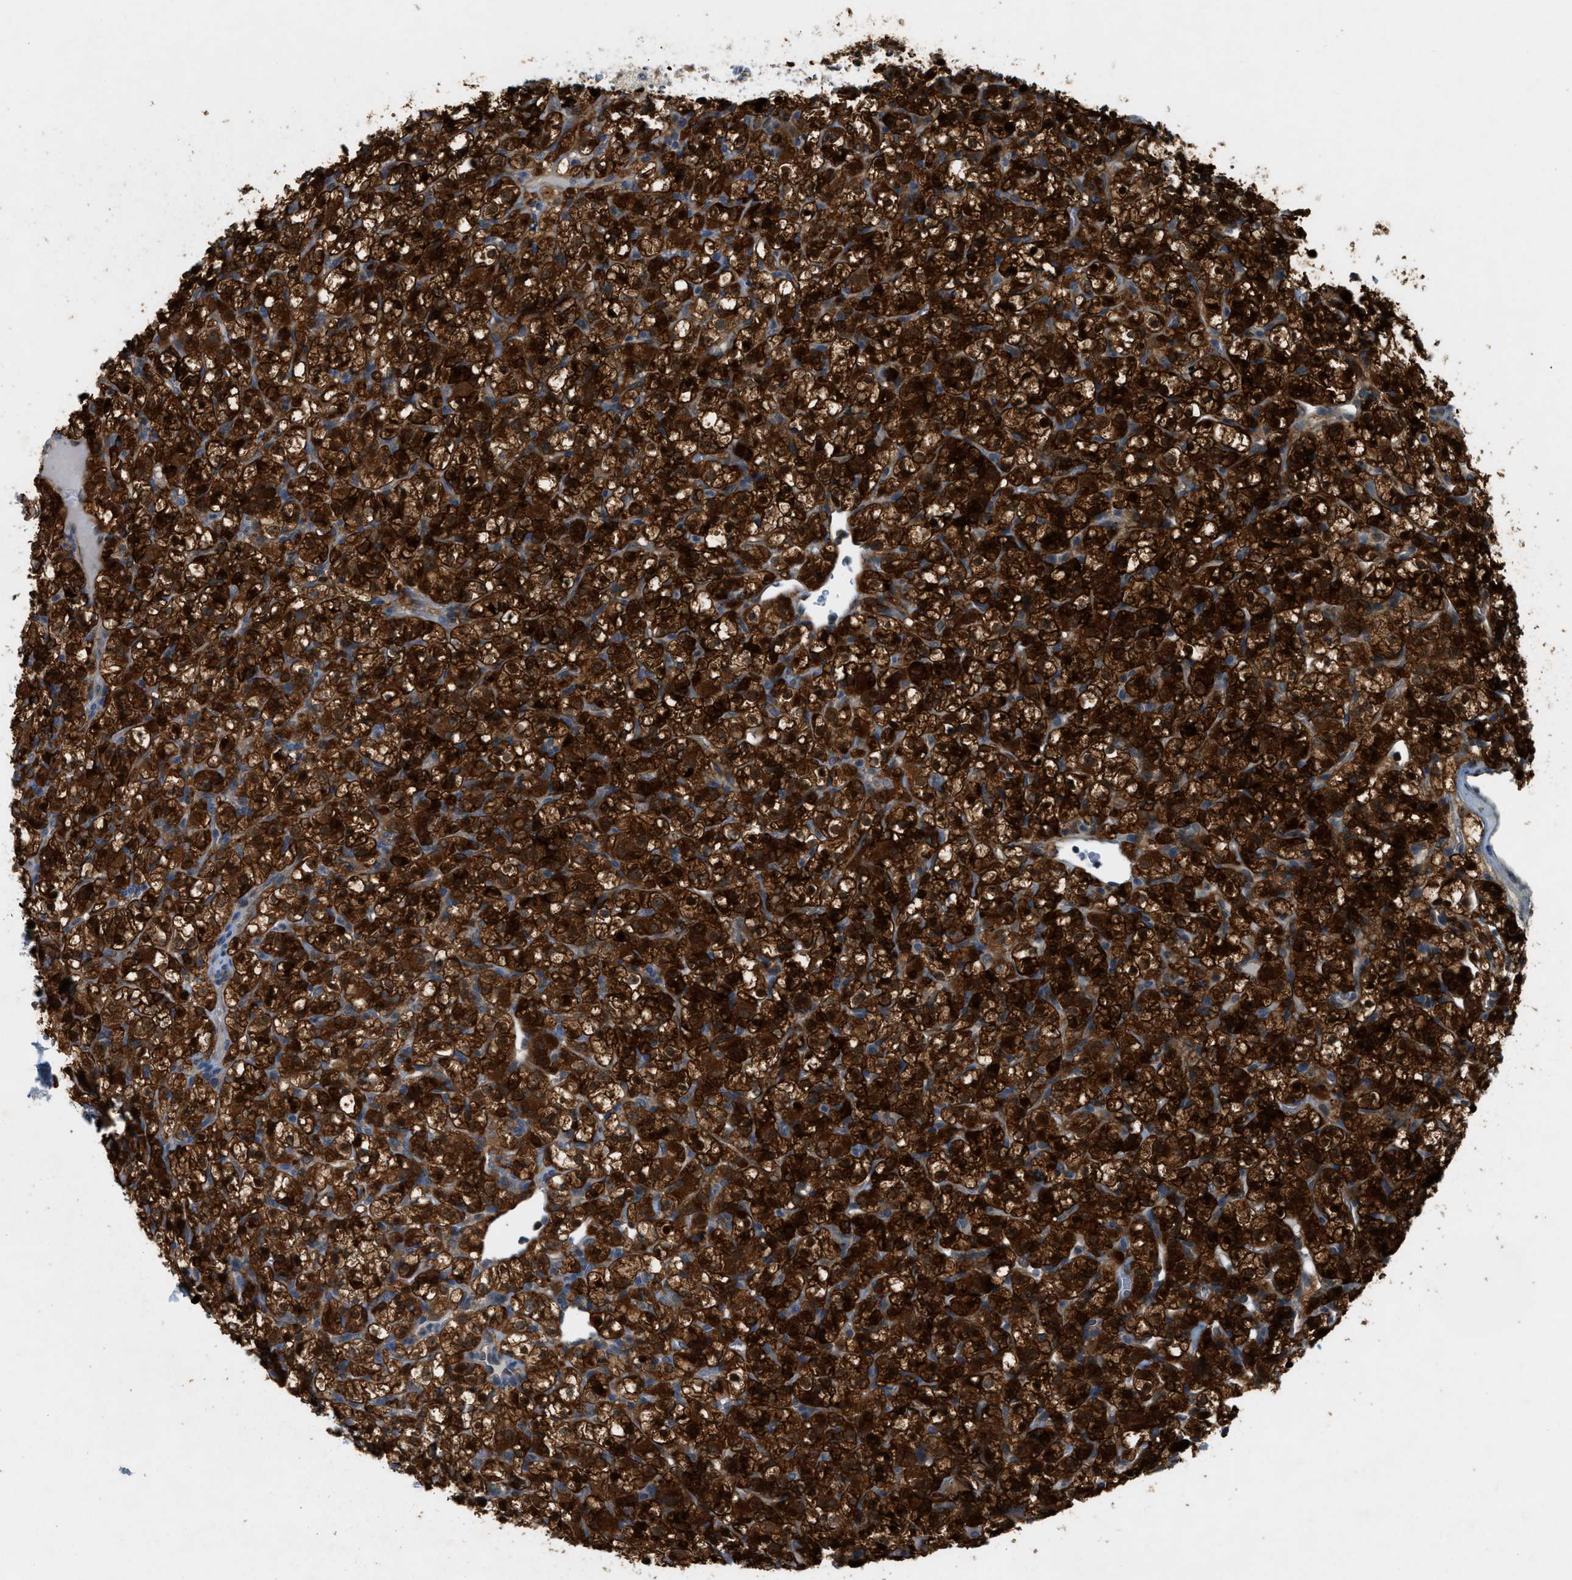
{"staining": {"intensity": "strong", "quantity": ">75%", "location": "cytoplasmic/membranous"}, "tissue": "renal cancer", "cell_type": "Tumor cells", "image_type": "cancer", "snomed": [{"axis": "morphology", "description": "Normal tissue, NOS"}, {"axis": "morphology", "description": "Adenocarcinoma, NOS"}, {"axis": "topography", "description": "Kidney"}], "caption": "Tumor cells display high levels of strong cytoplasmic/membranous positivity in approximately >75% of cells in human adenocarcinoma (renal).", "gene": "PDCL3", "patient": {"sex": "female", "age": 72}}